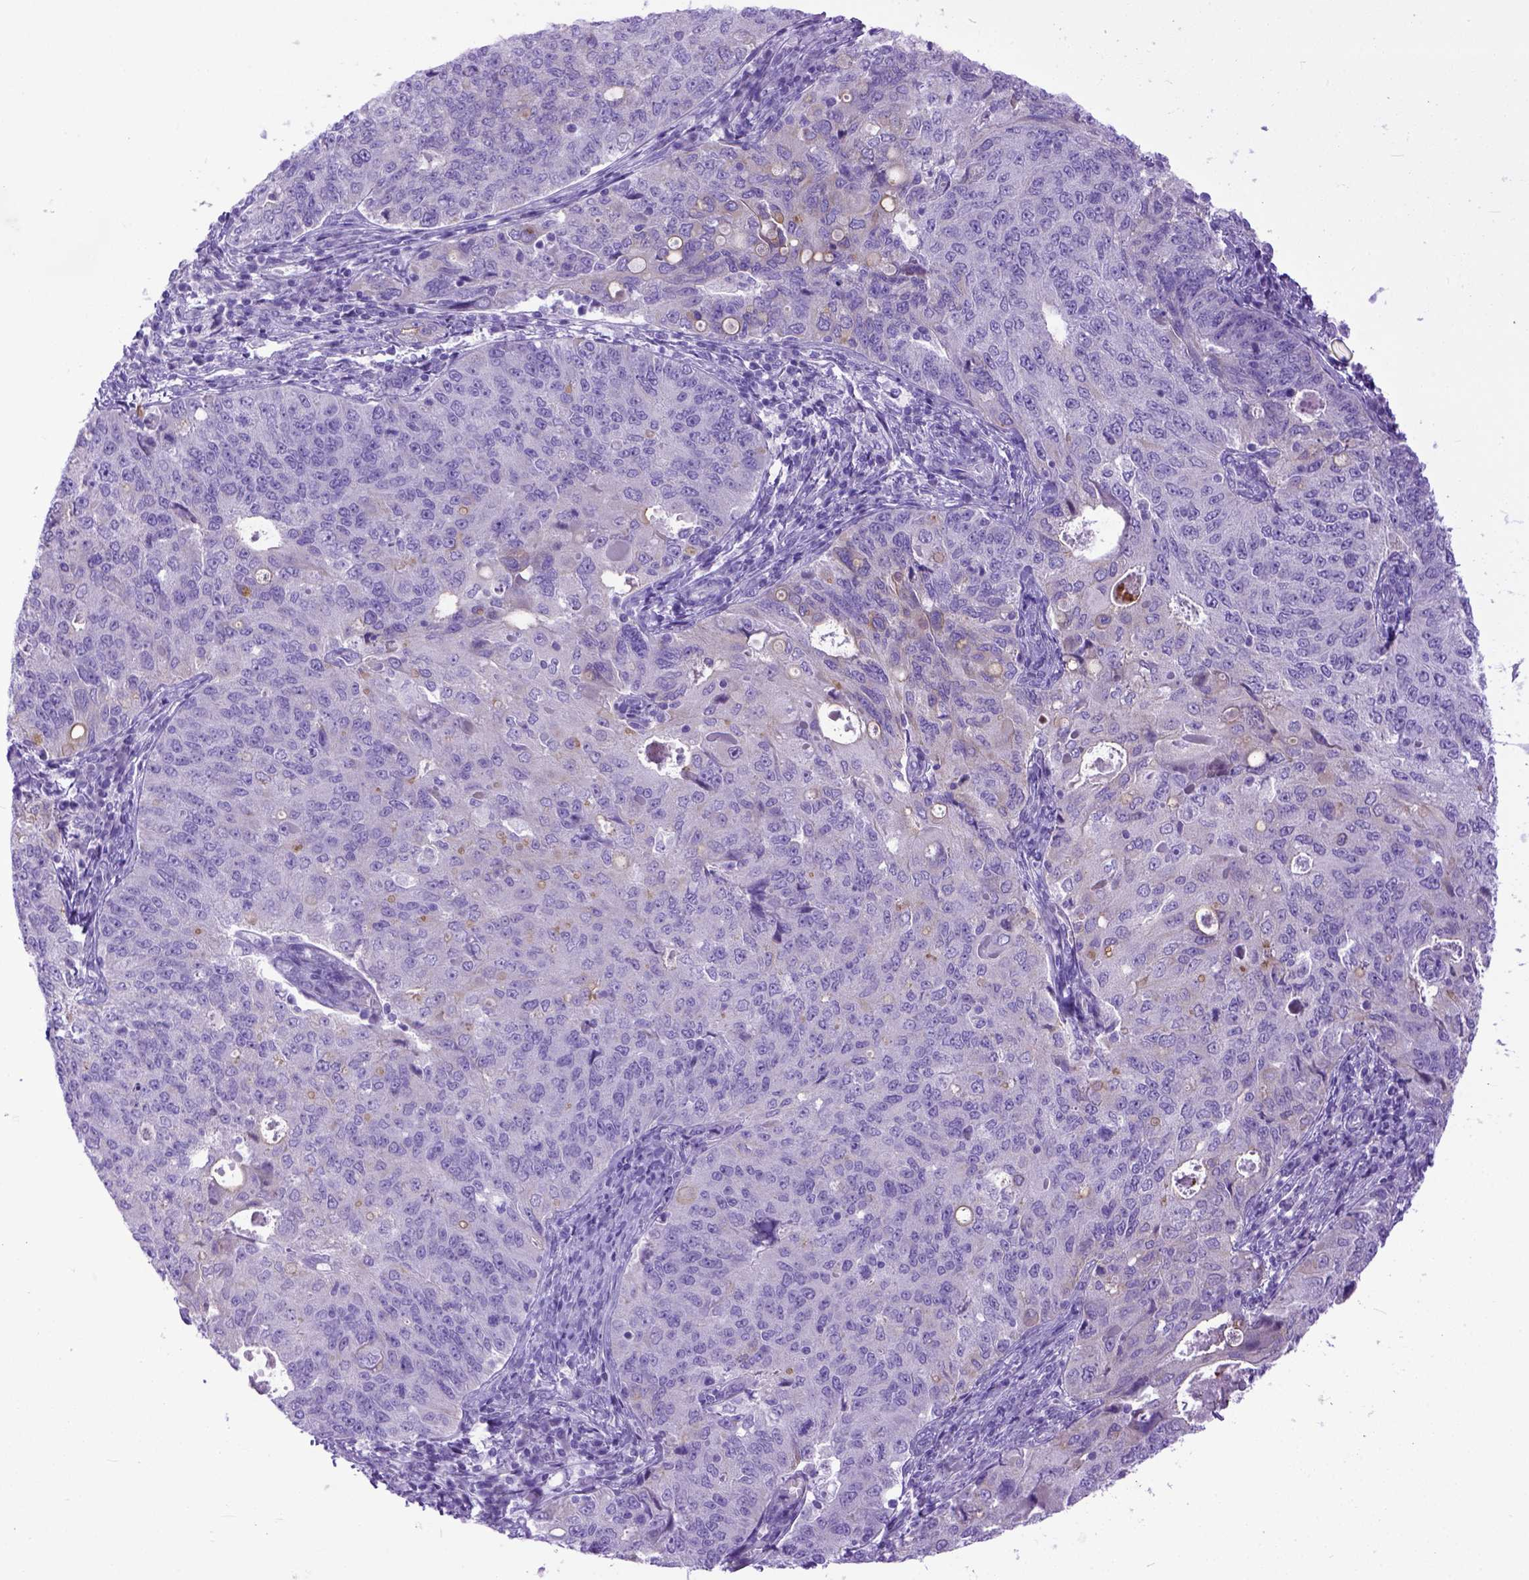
{"staining": {"intensity": "negative", "quantity": "none", "location": "none"}, "tissue": "endometrial cancer", "cell_type": "Tumor cells", "image_type": "cancer", "snomed": [{"axis": "morphology", "description": "Adenocarcinoma, NOS"}, {"axis": "topography", "description": "Endometrium"}], "caption": "Tumor cells are negative for protein expression in human adenocarcinoma (endometrial).", "gene": "PPL", "patient": {"sex": "female", "age": 43}}